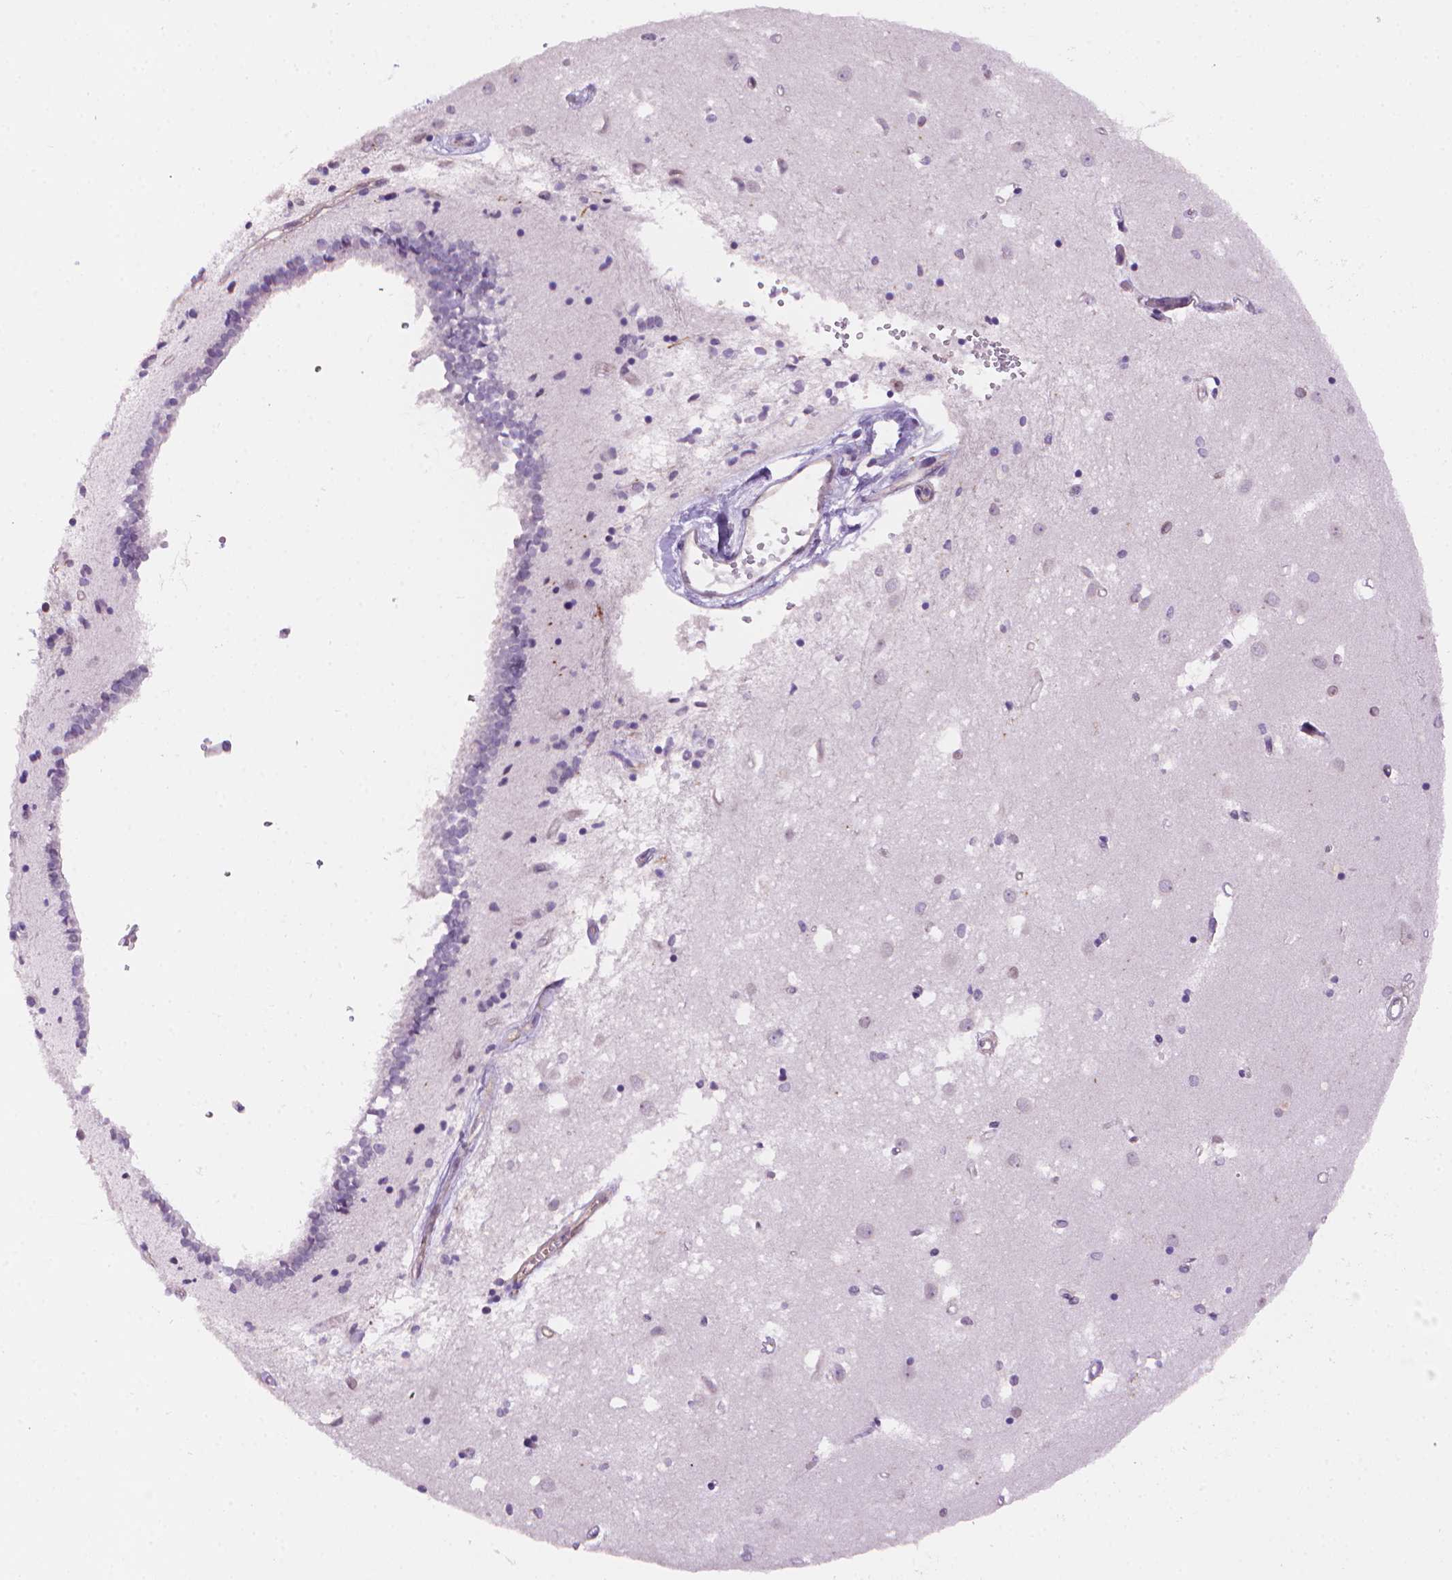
{"staining": {"intensity": "negative", "quantity": "none", "location": "none"}, "tissue": "caudate", "cell_type": "Glial cells", "image_type": "normal", "snomed": [{"axis": "morphology", "description": "Normal tissue, NOS"}, {"axis": "topography", "description": "Lateral ventricle wall"}], "caption": "Micrograph shows no significant protein positivity in glial cells of benign caudate. (DAB (3,3'-diaminobenzidine) IHC, high magnification).", "gene": "TMEM184A", "patient": {"sex": "male", "age": 54}}